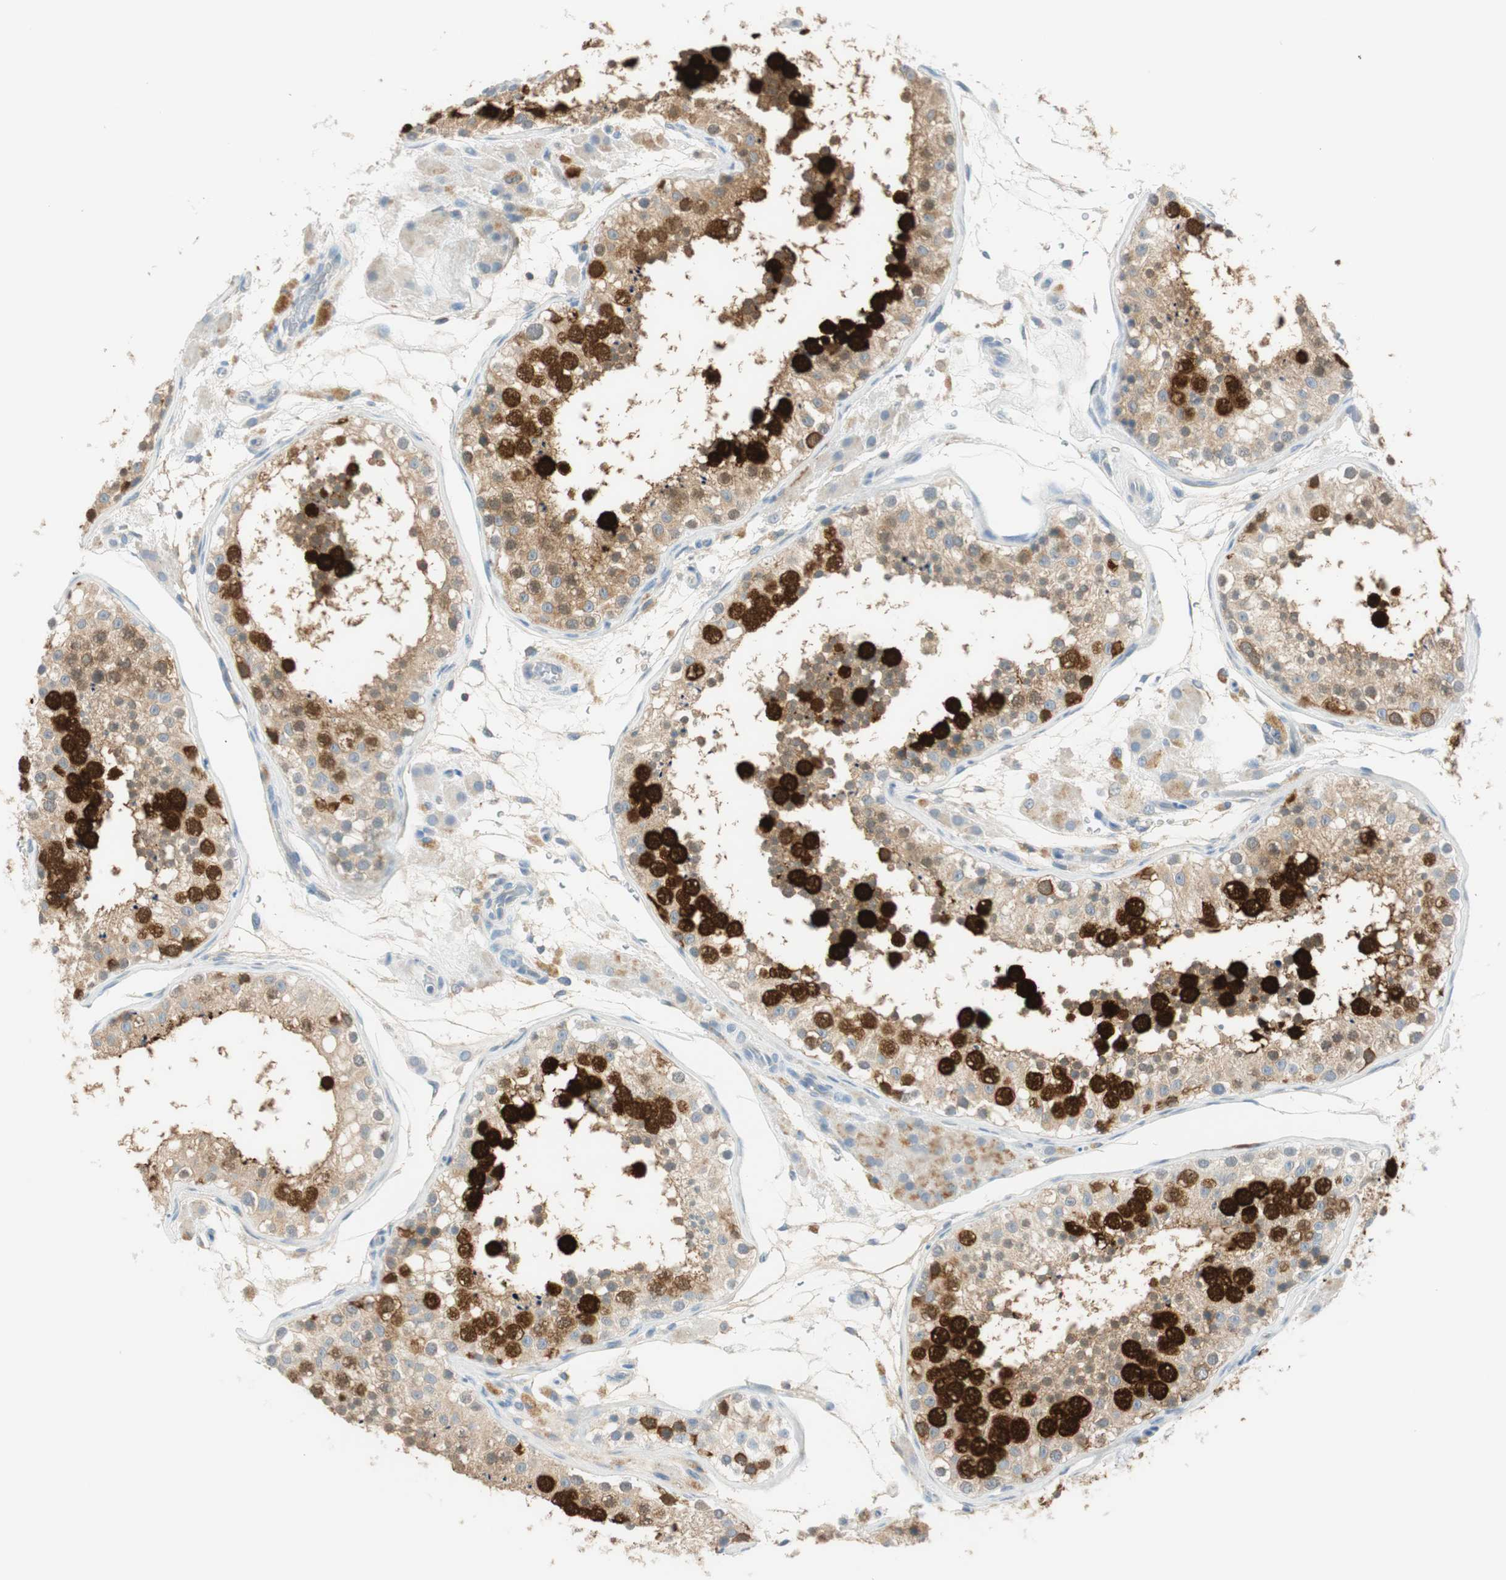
{"staining": {"intensity": "strong", "quantity": "25%-75%", "location": "nuclear"}, "tissue": "testis", "cell_type": "Cells in seminiferous ducts", "image_type": "normal", "snomed": [{"axis": "morphology", "description": "Normal tissue, NOS"}, {"axis": "topography", "description": "Testis"}], "caption": "Immunohistochemical staining of unremarkable testis displays 25%-75% levels of strong nuclear protein staining in approximately 25%-75% of cells in seminiferous ducts.", "gene": "PTTG1", "patient": {"sex": "male", "age": 26}}